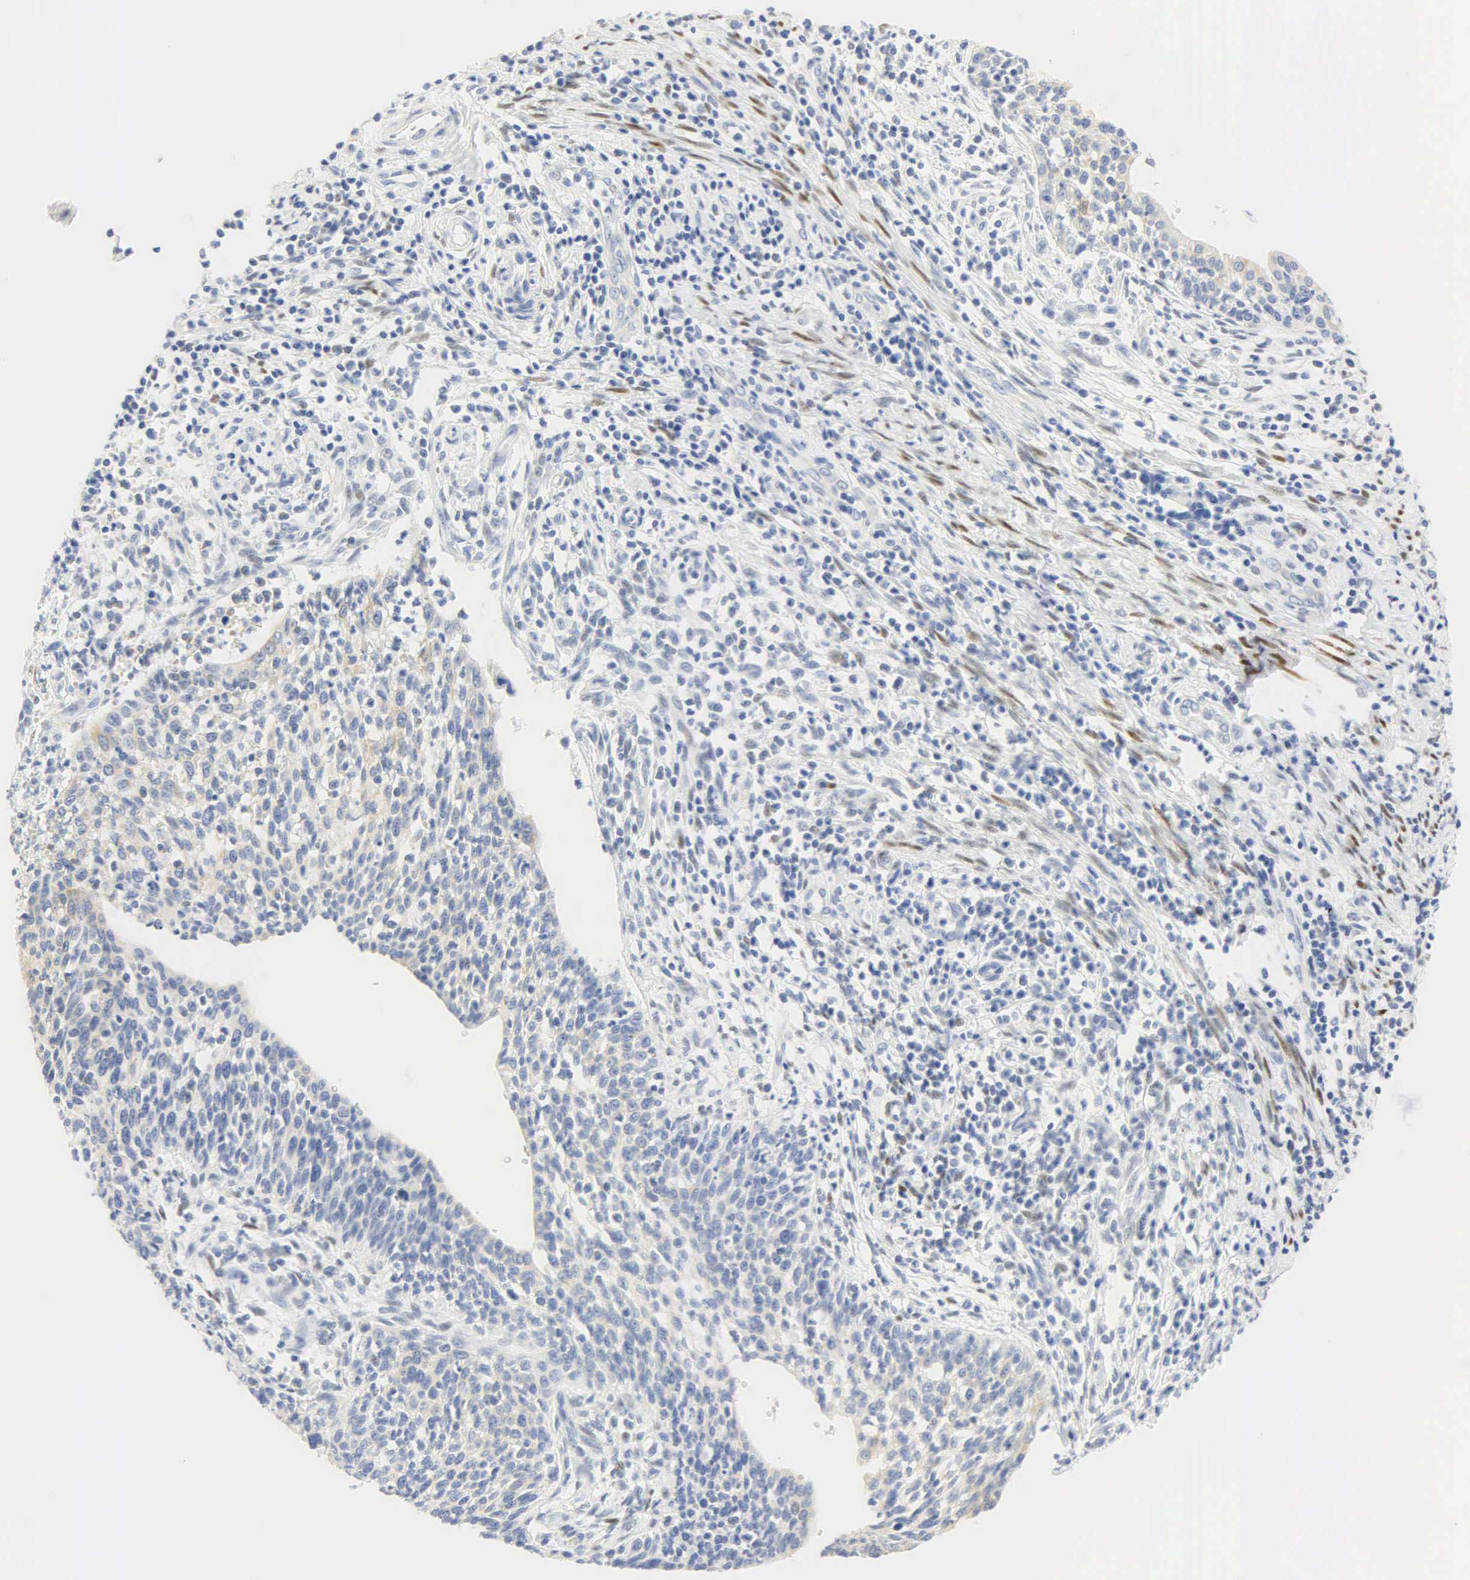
{"staining": {"intensity": "weak", "quantity": "<25%", "location": "cytoplasmic/membranous"}, "tissue": "cervical cancer", "cell_type": "Tumor cells", "image_type": "cancer", "snomed": [{"axis": "morphology", "description": "Squamous cell carcinoma, NOS"}, {"axis": "topography", "description": "Cervix"}], "caption": "This is an immunohistochemistry image of human cervical cancer (squamous cell carcinoma). There is no expression in tumor cells.", "gene": "PGR", "patient": {"sex": "female", "age": 41}}